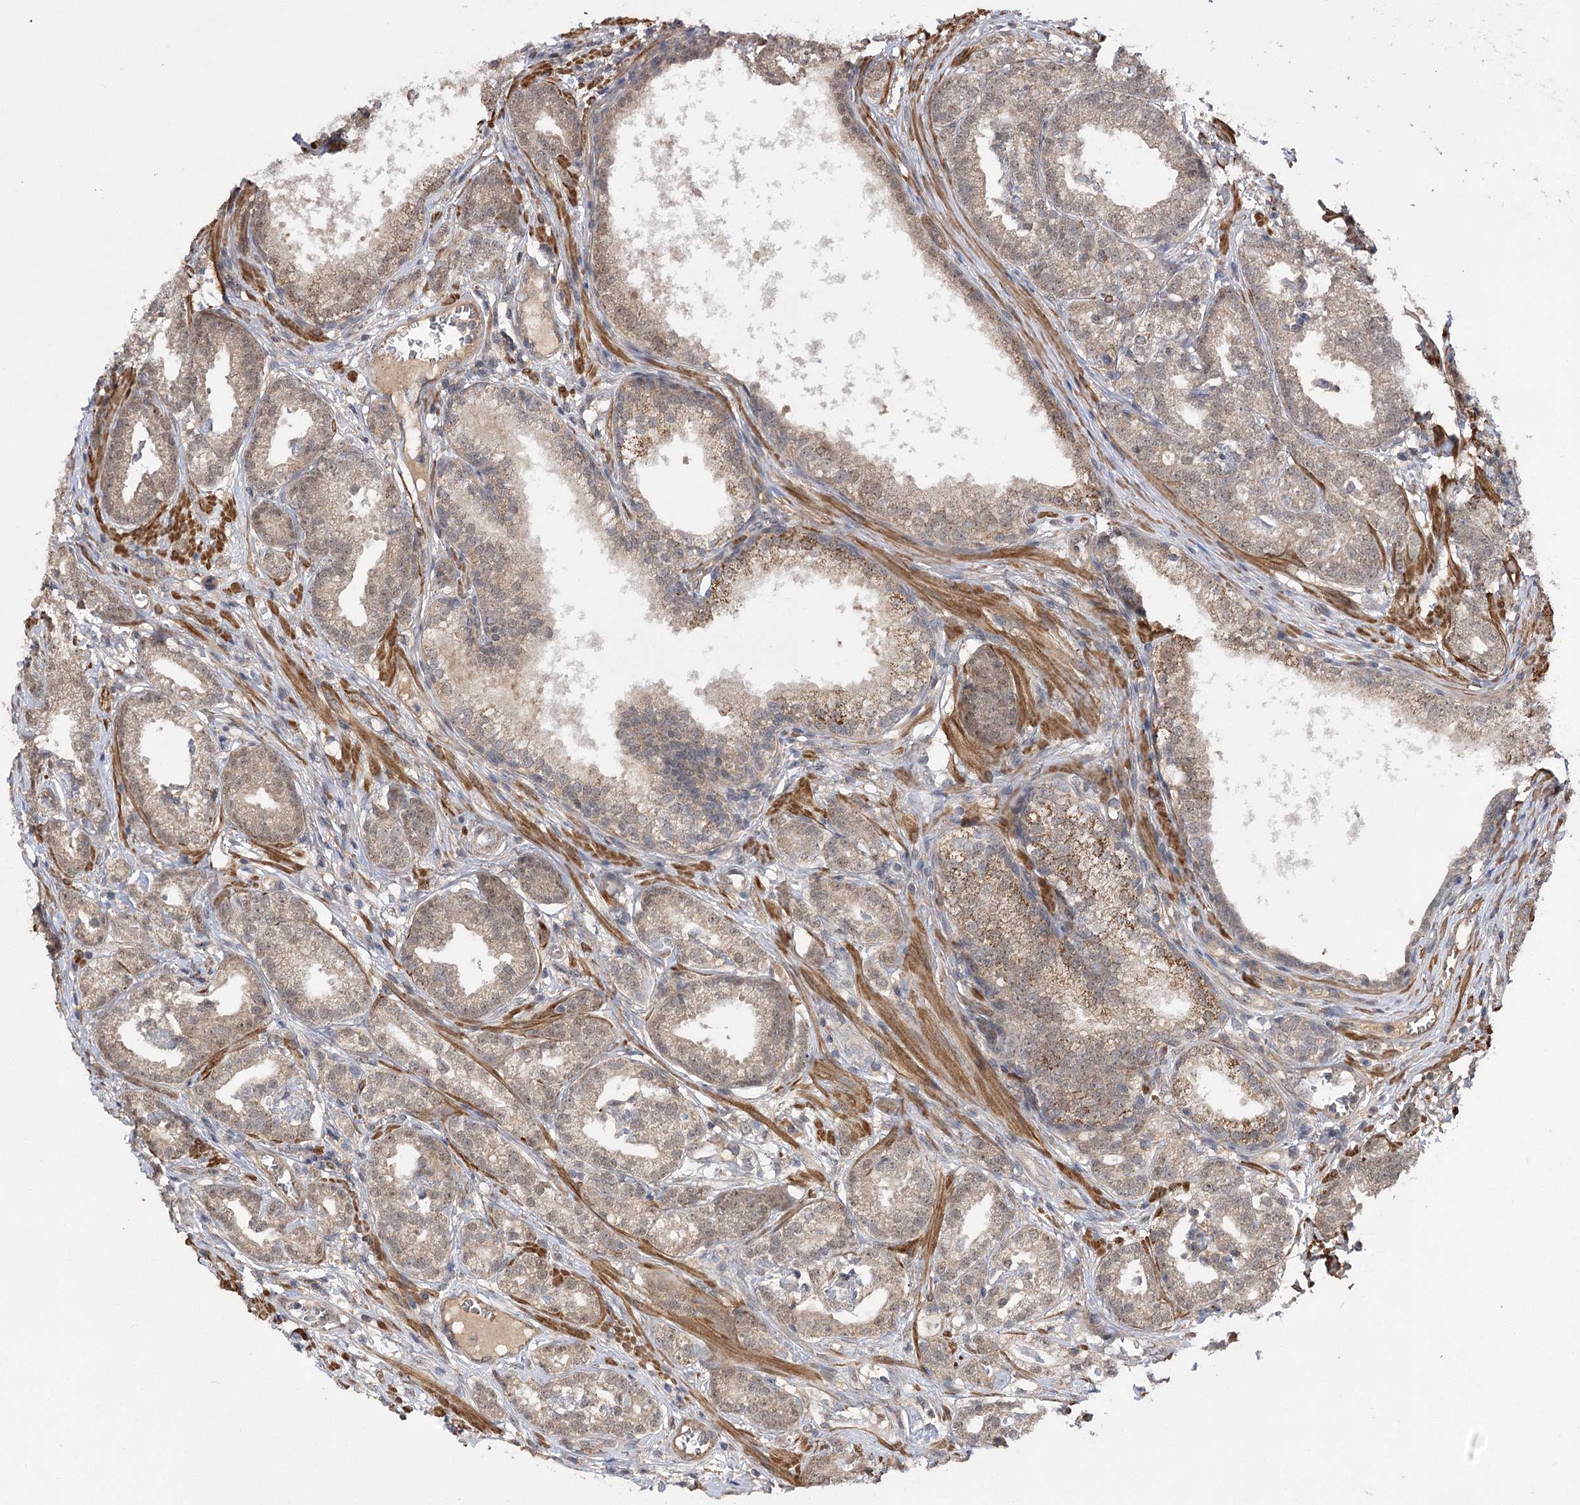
{"staining": {"intensity": "weak", "quantity": ">75%", "location": "cytoplasmic/membranous"}, "tissue": "prostate cancer", "cell_type": "Tumor cells", "image_type": "cancer", "snomed": [{"axis": "morphology", "description": "Adenocarcinoma, High grade"}, {"axis": "topography", "description": "Prostate"}], "caption": "Weak cytoplasmic/membranous protein positivity is present in about >75% of tumor cells in prostate cancer (adenocarcinoma (high-grade)). Using DAB (3,3'-diaminobenzidine) (brown) and hematoxylin (blue) stains, captured at high magnification using brightfield microscopy.", "gene": "TENM2", "patient": {"sex": "male", "age": 69}}